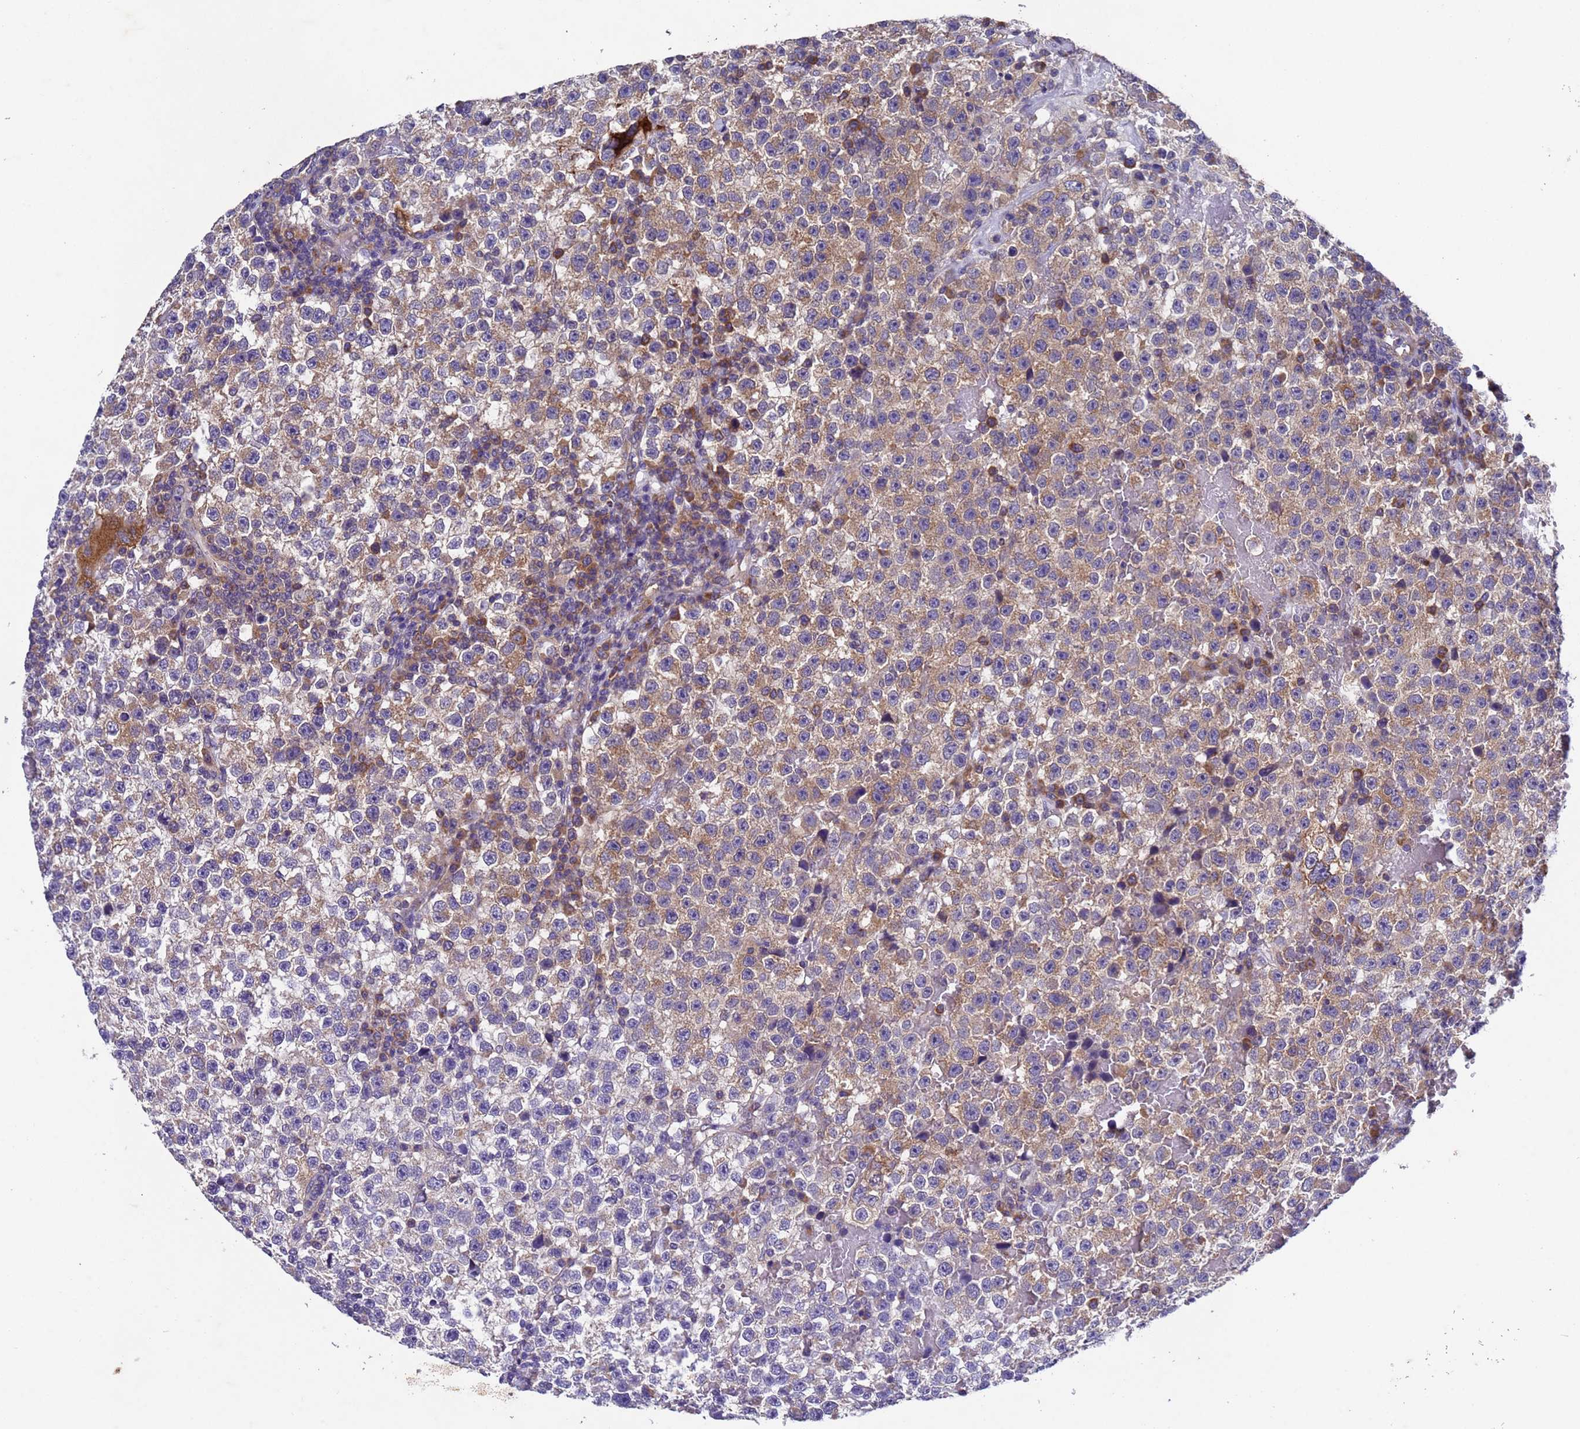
{"staining": {"intensity": "moderate", "quantity": "25%-75%", "location": "cytoplasmic/membranous"}, "tissue": "testis cancer", "cell_type": "Tumor cells", "image_type": "cancer", "snomed": [{"axis": "morphology", "description": "Seminoma, NOS"}, {"axis": "topography", "description": "Testis"}], "caption": "Protein staining reveals moderate cytoplasmic/membranous expression in approximately 25%-75% of tumor cells in testis cancer.", "gene": "DCAF12L2", "patient": {"sex": "male", "age": 22}}